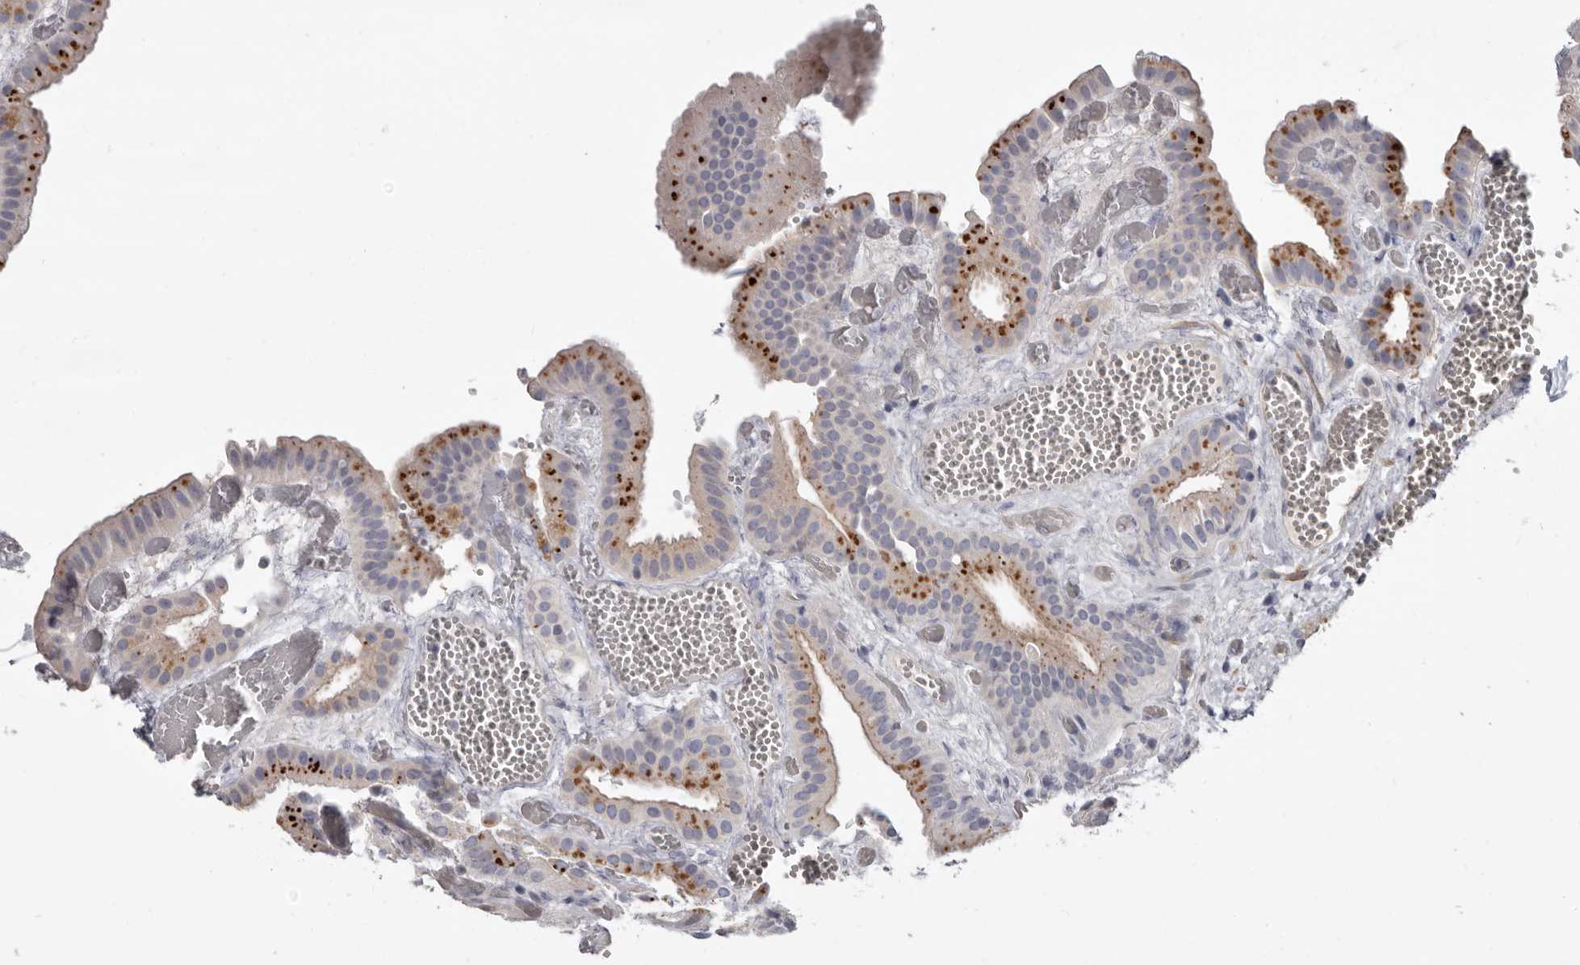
{"staining": {"intensity": "strong", "quantity": "25%-75%", "location": "cytoplasmic/membranous"}, "tissue": "gallbladder", "cell_type": "Glandular cells", "image_type": "normal", "snomed": [{"axis": "morphology", "description": "Normal tissue, NOS"}, {"axis": "topography", "description": "Gallbladder"}], "caption": "Immunohistochemical staining of benign human gallbladder displays high levels of strong cytoplasmic/membranous positivity in about 25%-75% of glandular cells. The protein is stained brown, and the nuclei are stained in blue (DAB IHC with brightfield microscopy, high magnification).", "gene": "ADGRL4", "patient": {"sex": "female", "age": 64}}